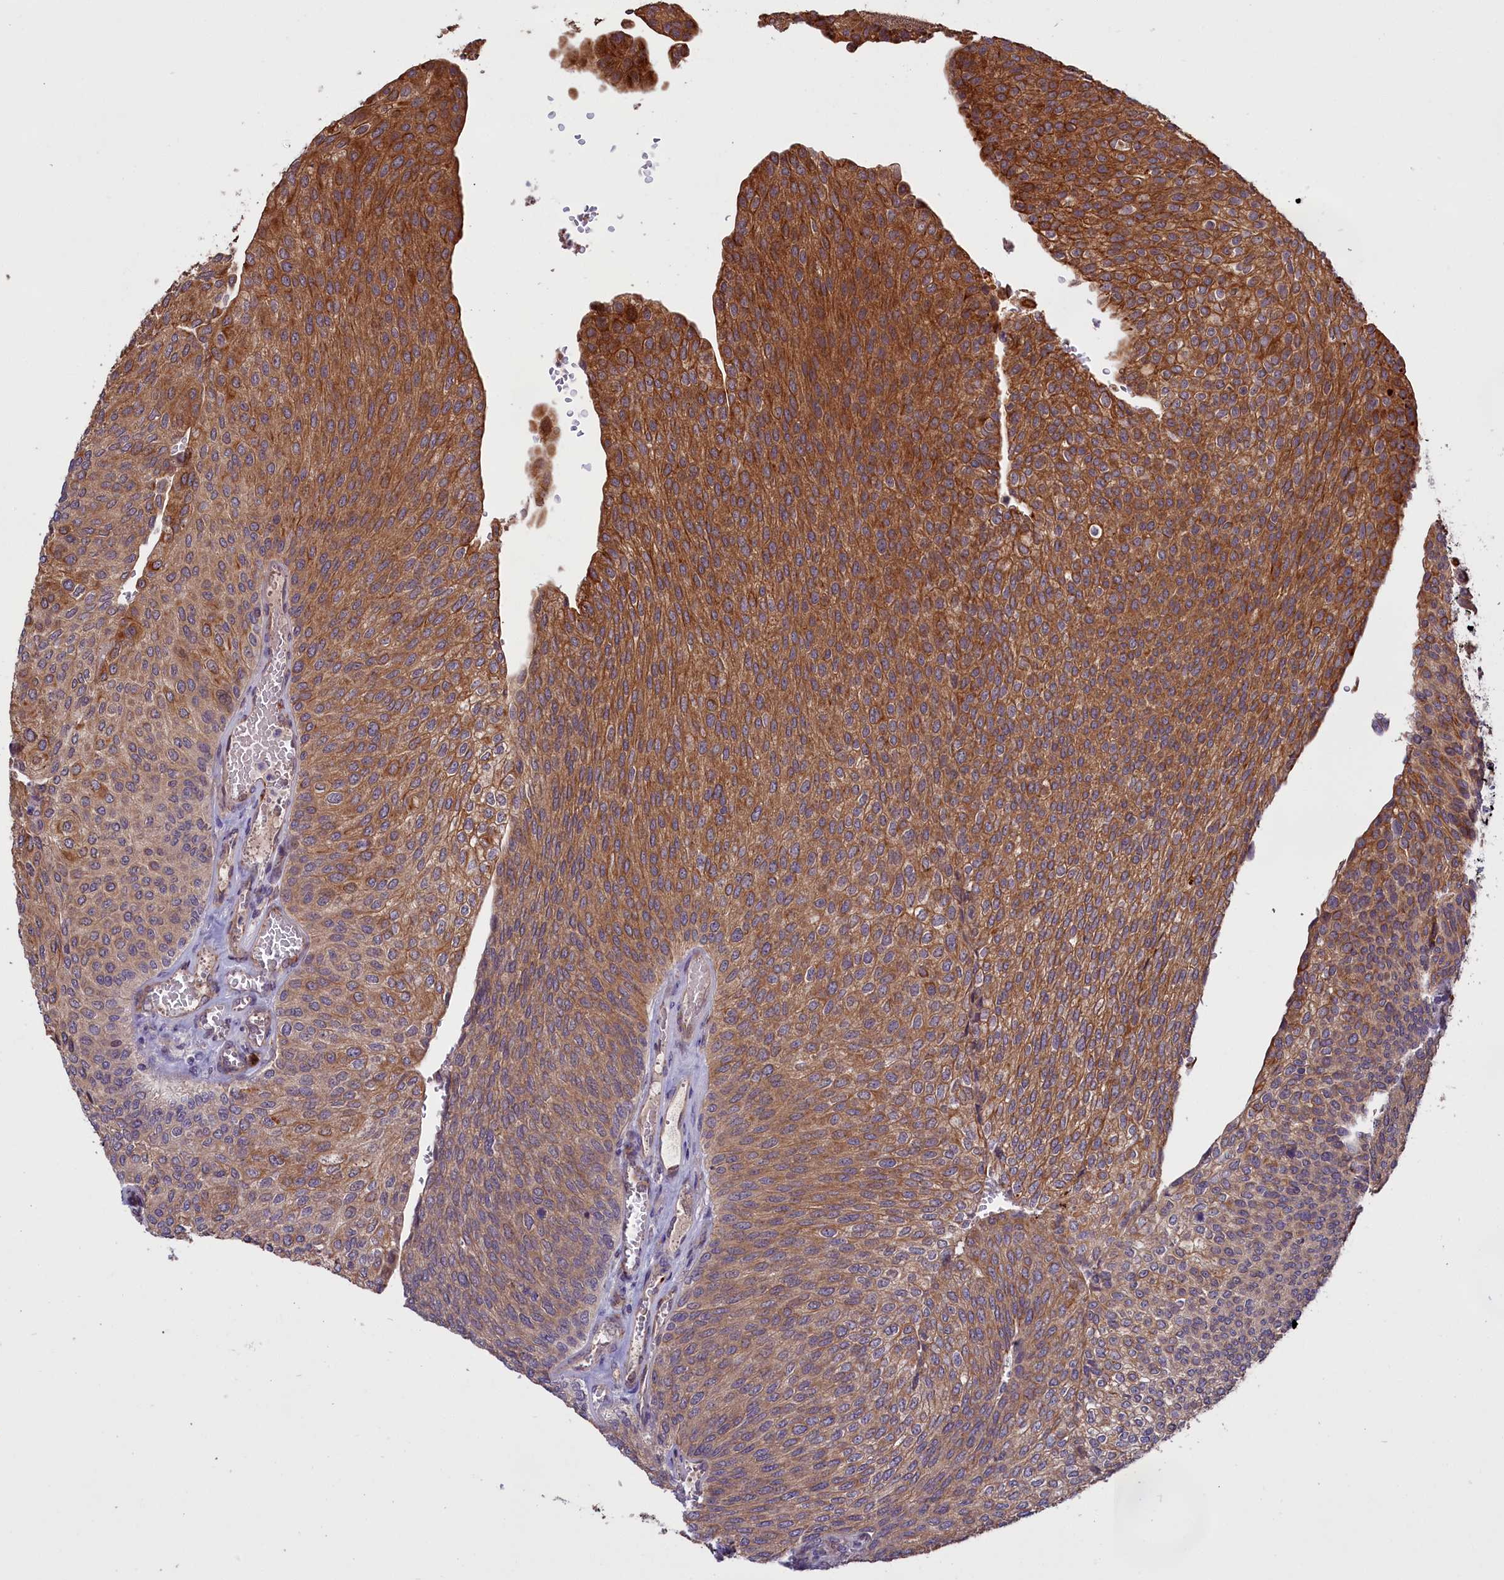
{"staining": {"intensity": "moderate", "quantity": ">75%", "location": "cytoplasmic/membranous"}, "tissue": "urothelial cancer", "cell_type": "Tumor cells", "image_type": "cancer", "snomed": [{"axis": "morphology", "description": "Urothelial carcinoma, High grade"}, {"axis": "topography", "description": "Urinary bladder"}], "caption": "IHC image of human urothelial carcinoma (high-grade) stained for a protein (brown), which shows medium levels of moderate cytoplasmic/membranous staining in about >75% of tumor cells.", "gene": "DENND1B", "patient": {"sex": "female", "age": 79}}